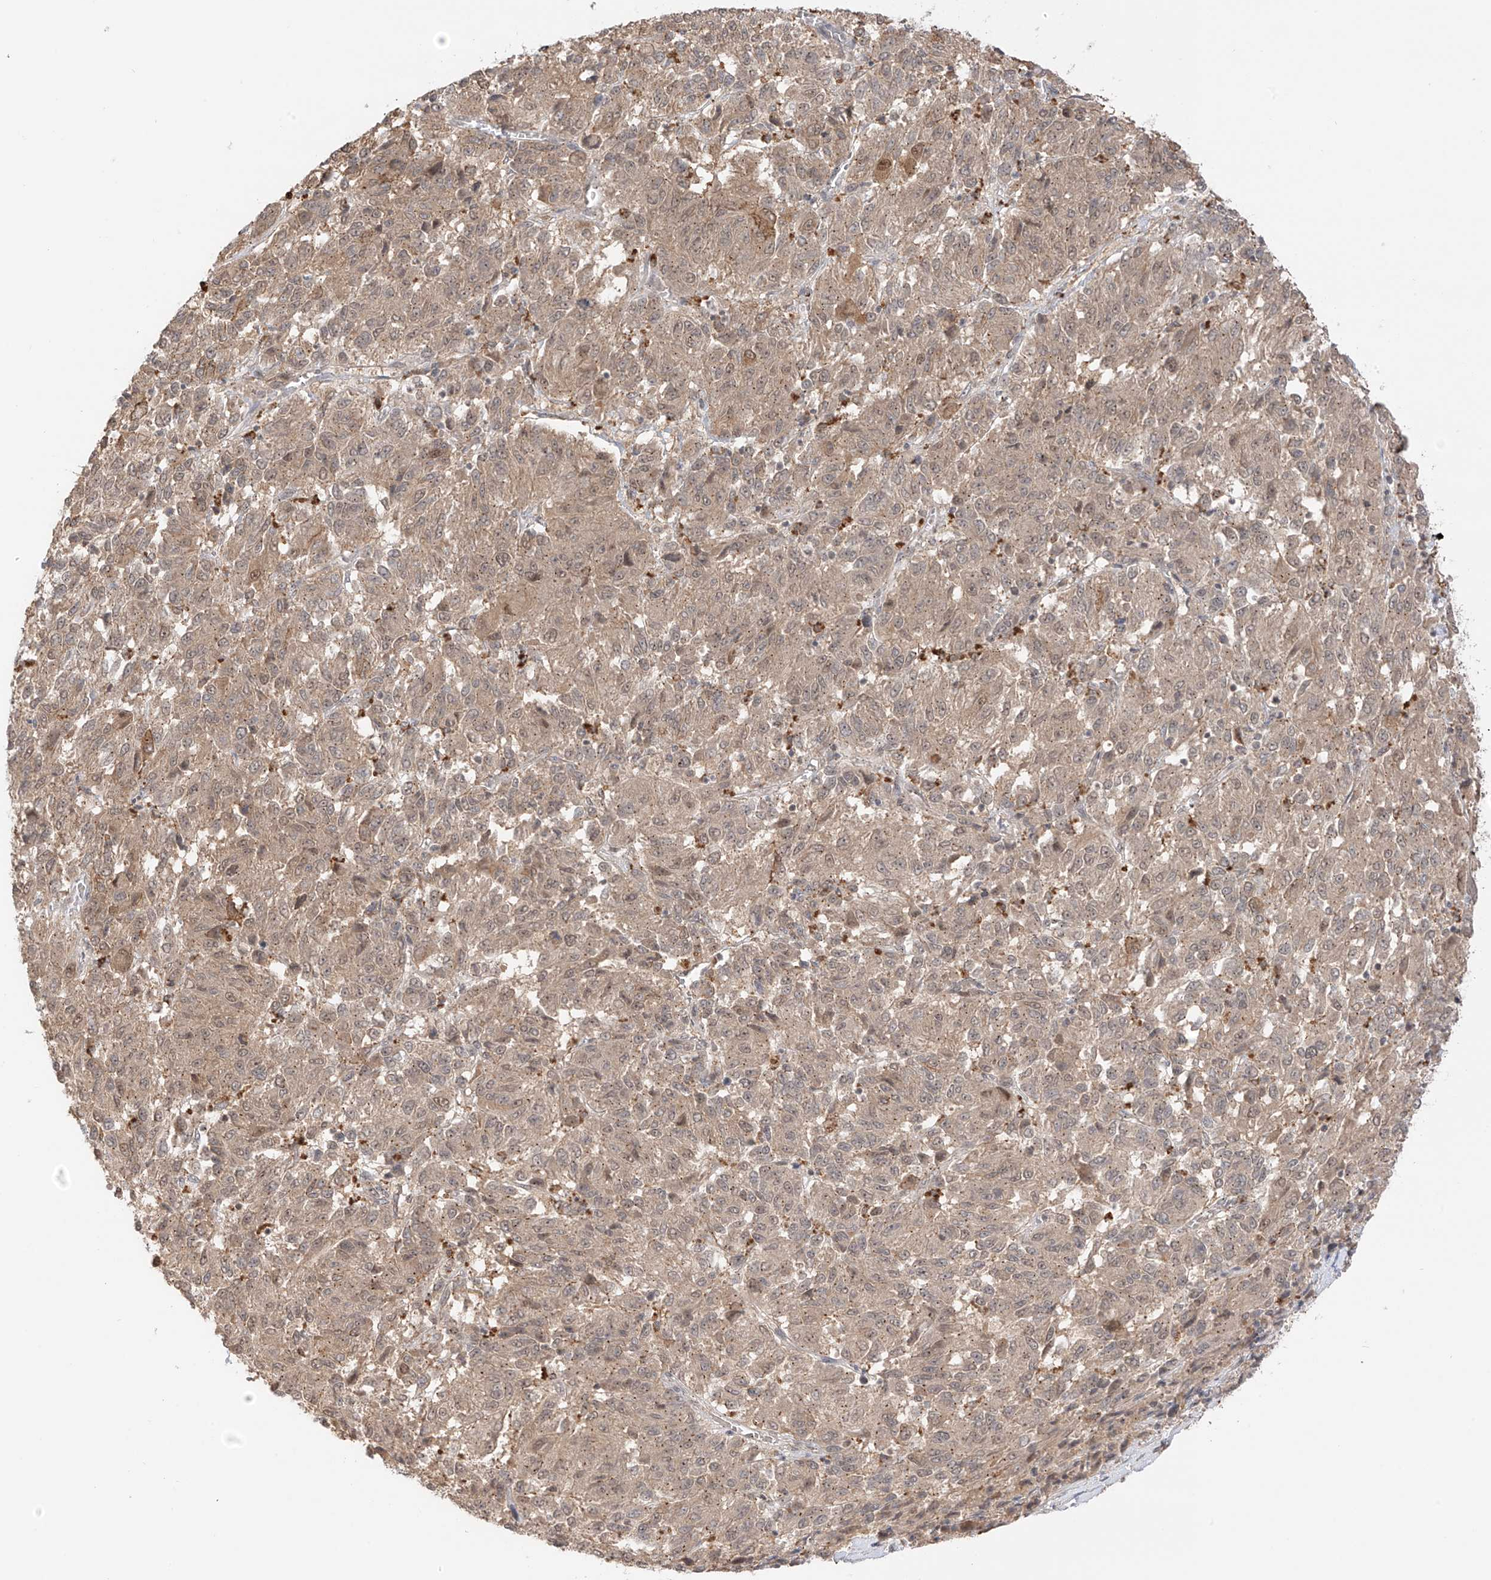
{"staining": {"intensity": "weak", "quantity": "25%-75%", "location": "cytoplasmic/membranous"}, "tissue": "melanoma", "cell_type": "Tumor cells", "image_type": "cancer", "snomed": [{"axis": "morphology", "description": "Malignant melanoma, Metastatic site"}, {"axis": "topography", "description": "Lung"}], "caption": "Human melanoma stained with a brown dye shows weak cytoplasmic/membranous positive staining in approximately 25%-75% of tumor cells.", "gene": "N4BP3", "patient": {"sex": "male", "age": 64}}